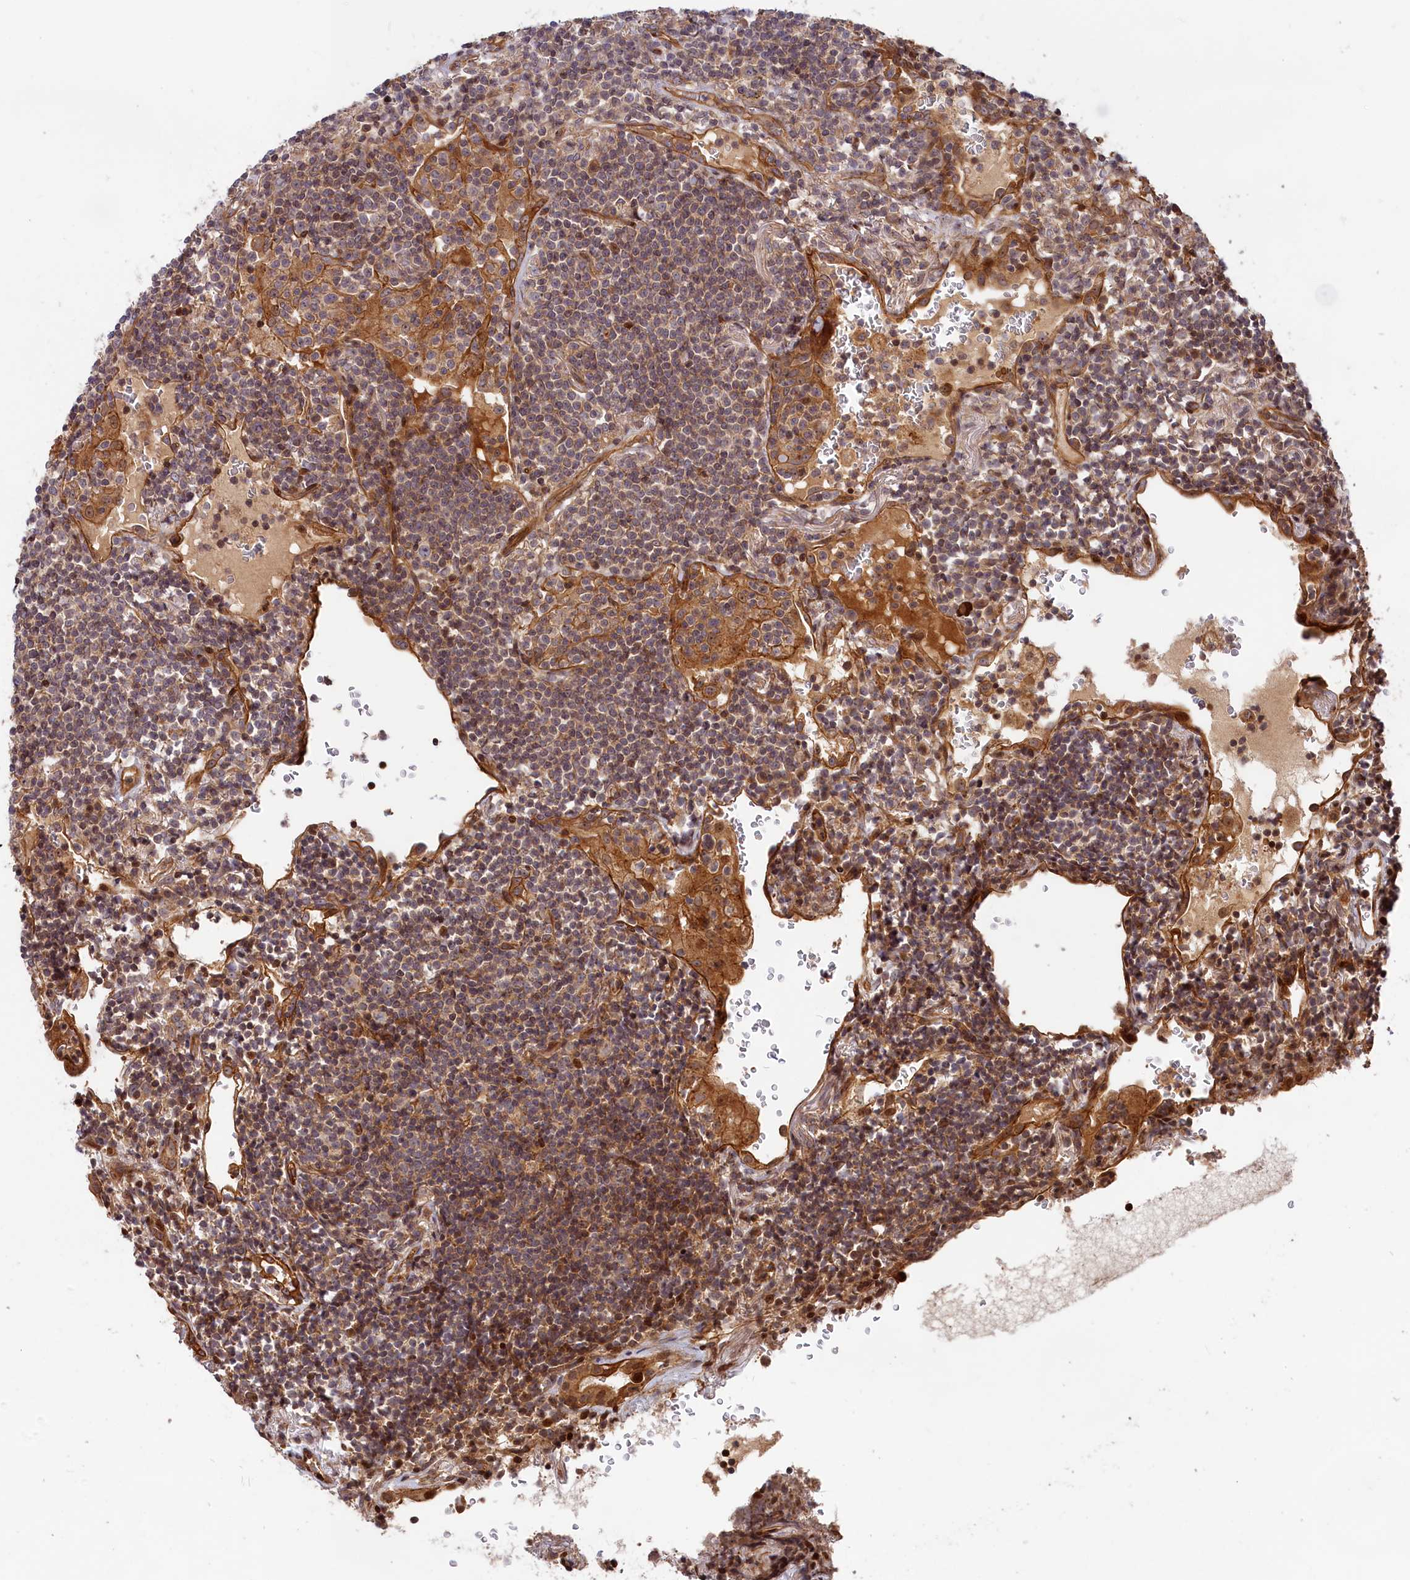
{"staining": {"intensity": "weak", "quantity": "<25%", "location": "cytoplasmic/membranous"}, "tissue": "lymphoma", "cell_type": "Tumor cells", "image_type": "cancer", "snomed": [{"axis": "morphology", "description": "Malignant lymphoma, non-Hodgkin's type, Low grade"}, {"axis": "topography", "description": "Lung"}], "caption": "High magnification brightfield microscopy of lymphoma stained with DAB (brown) and counterstained with hematoxylin (blue): tumor cells show no significant staining. (IHC, brightfield microscopy, high magnification).", "gene": "CEP44", "patient": {"sex": "female", "age": 71}}